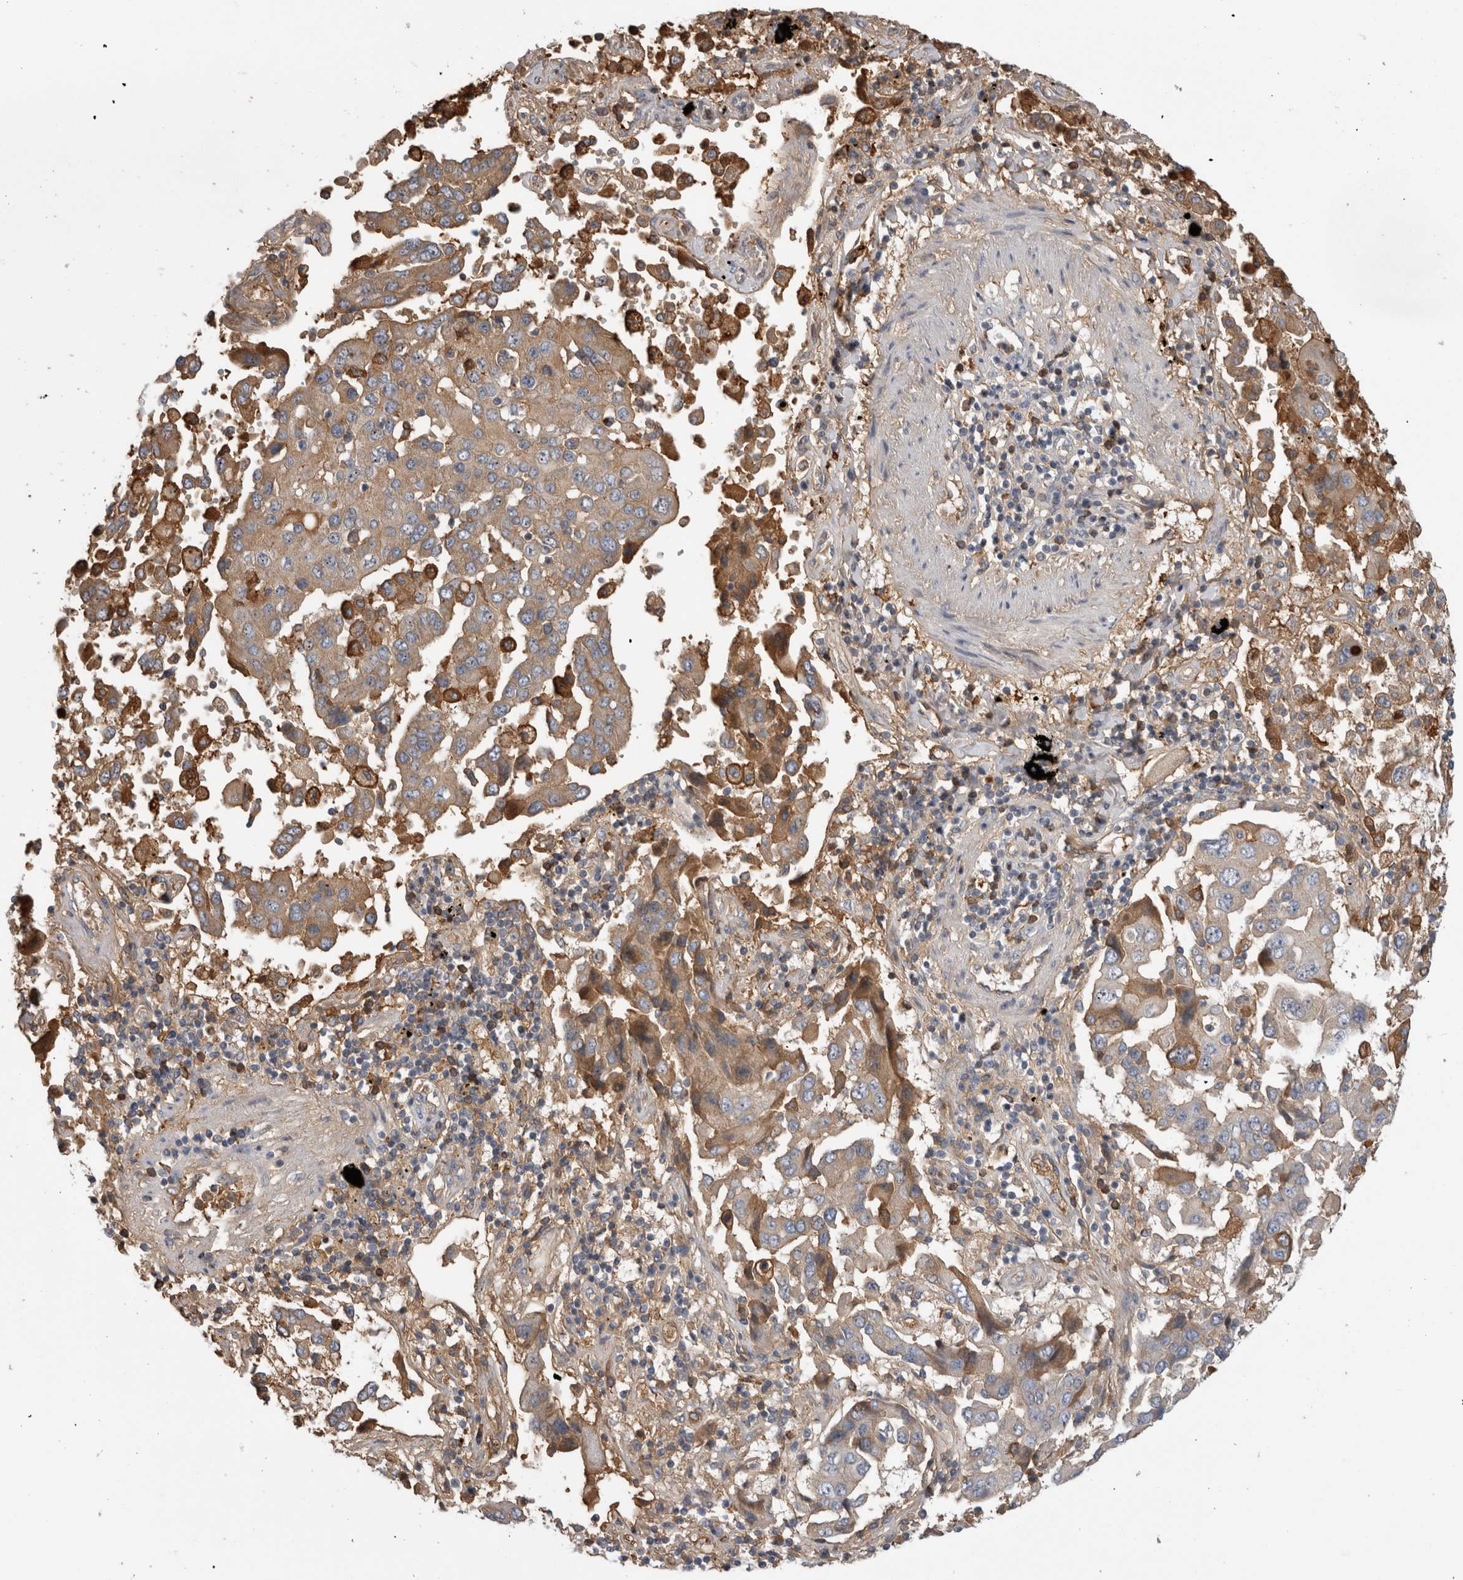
{"staining": {"intensity": "moderate", "quantity": "<25%", "location": "cytoplasmic/membranous"}, "tissue": "lung cancer", "cell_type": "Tumor cells", "image_type": "cancer", "snomed": [{"axis": "morphology", "description": "Adenocarcinoma, NOS"}, {"axis": "topography", "description": "Lung"}], "caption": "Protein staining exhibits moderate cytoplasmic/membranous expression in approximately <25% of tumor cells in lung cancer.", "gene": "TBCE", "patient": {"sex": "female", "age": 65}}